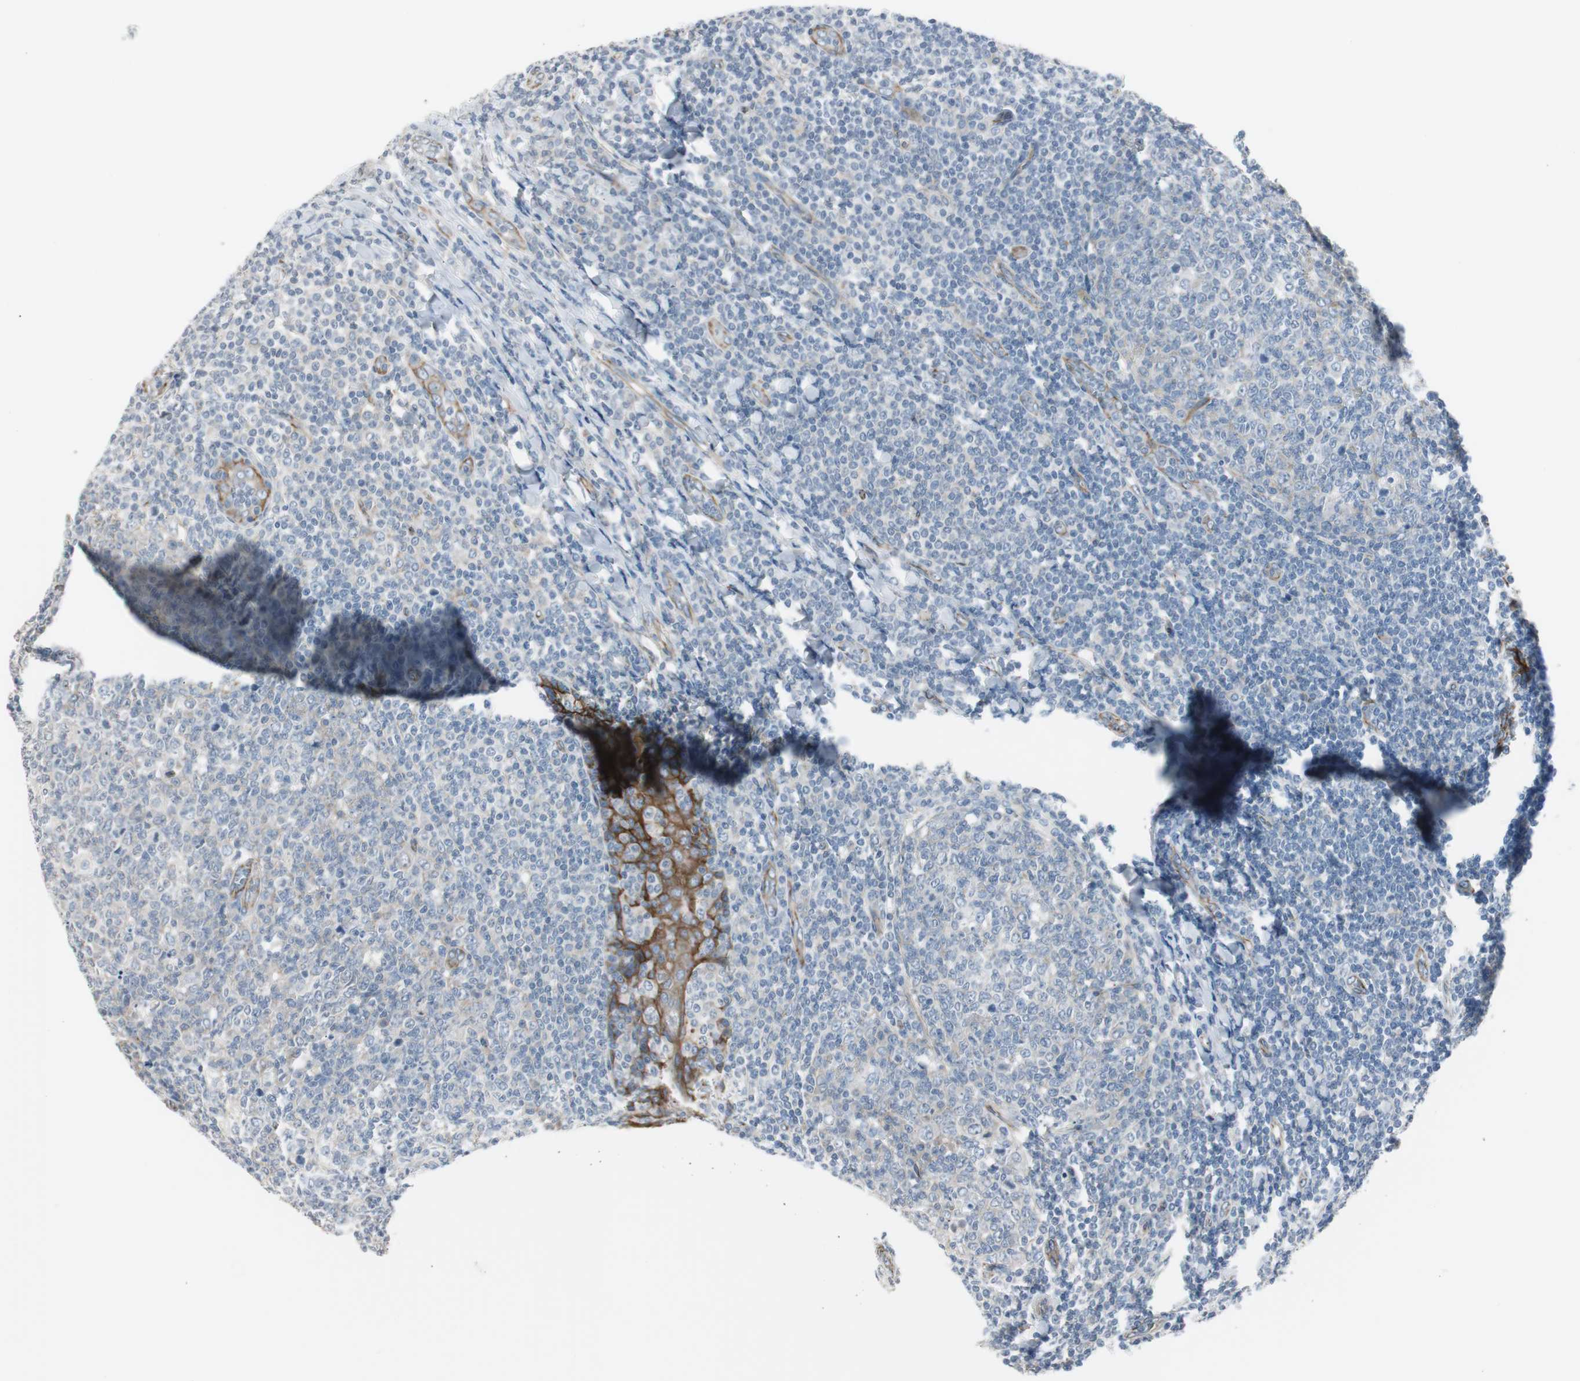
{"staining": {"intensity": "negative", "quantity": "none", "location": "none"}, "tissue": "tonsil", "cell_type": "Germinal center cells", "image_type": "normal", "snomed": [{"axis": "morphology", "description": "Normal tissue, NOS"}, {"axis": "topography", "description": "Tonsil"}], "caption": "Immunohistochemistry histopathology image of benign human tonsil stained for a protein (brown), which exhibits no expression in germinal center cells.", "gene": "STXBP4", "patient": {"sex": "male", "age": 31}}